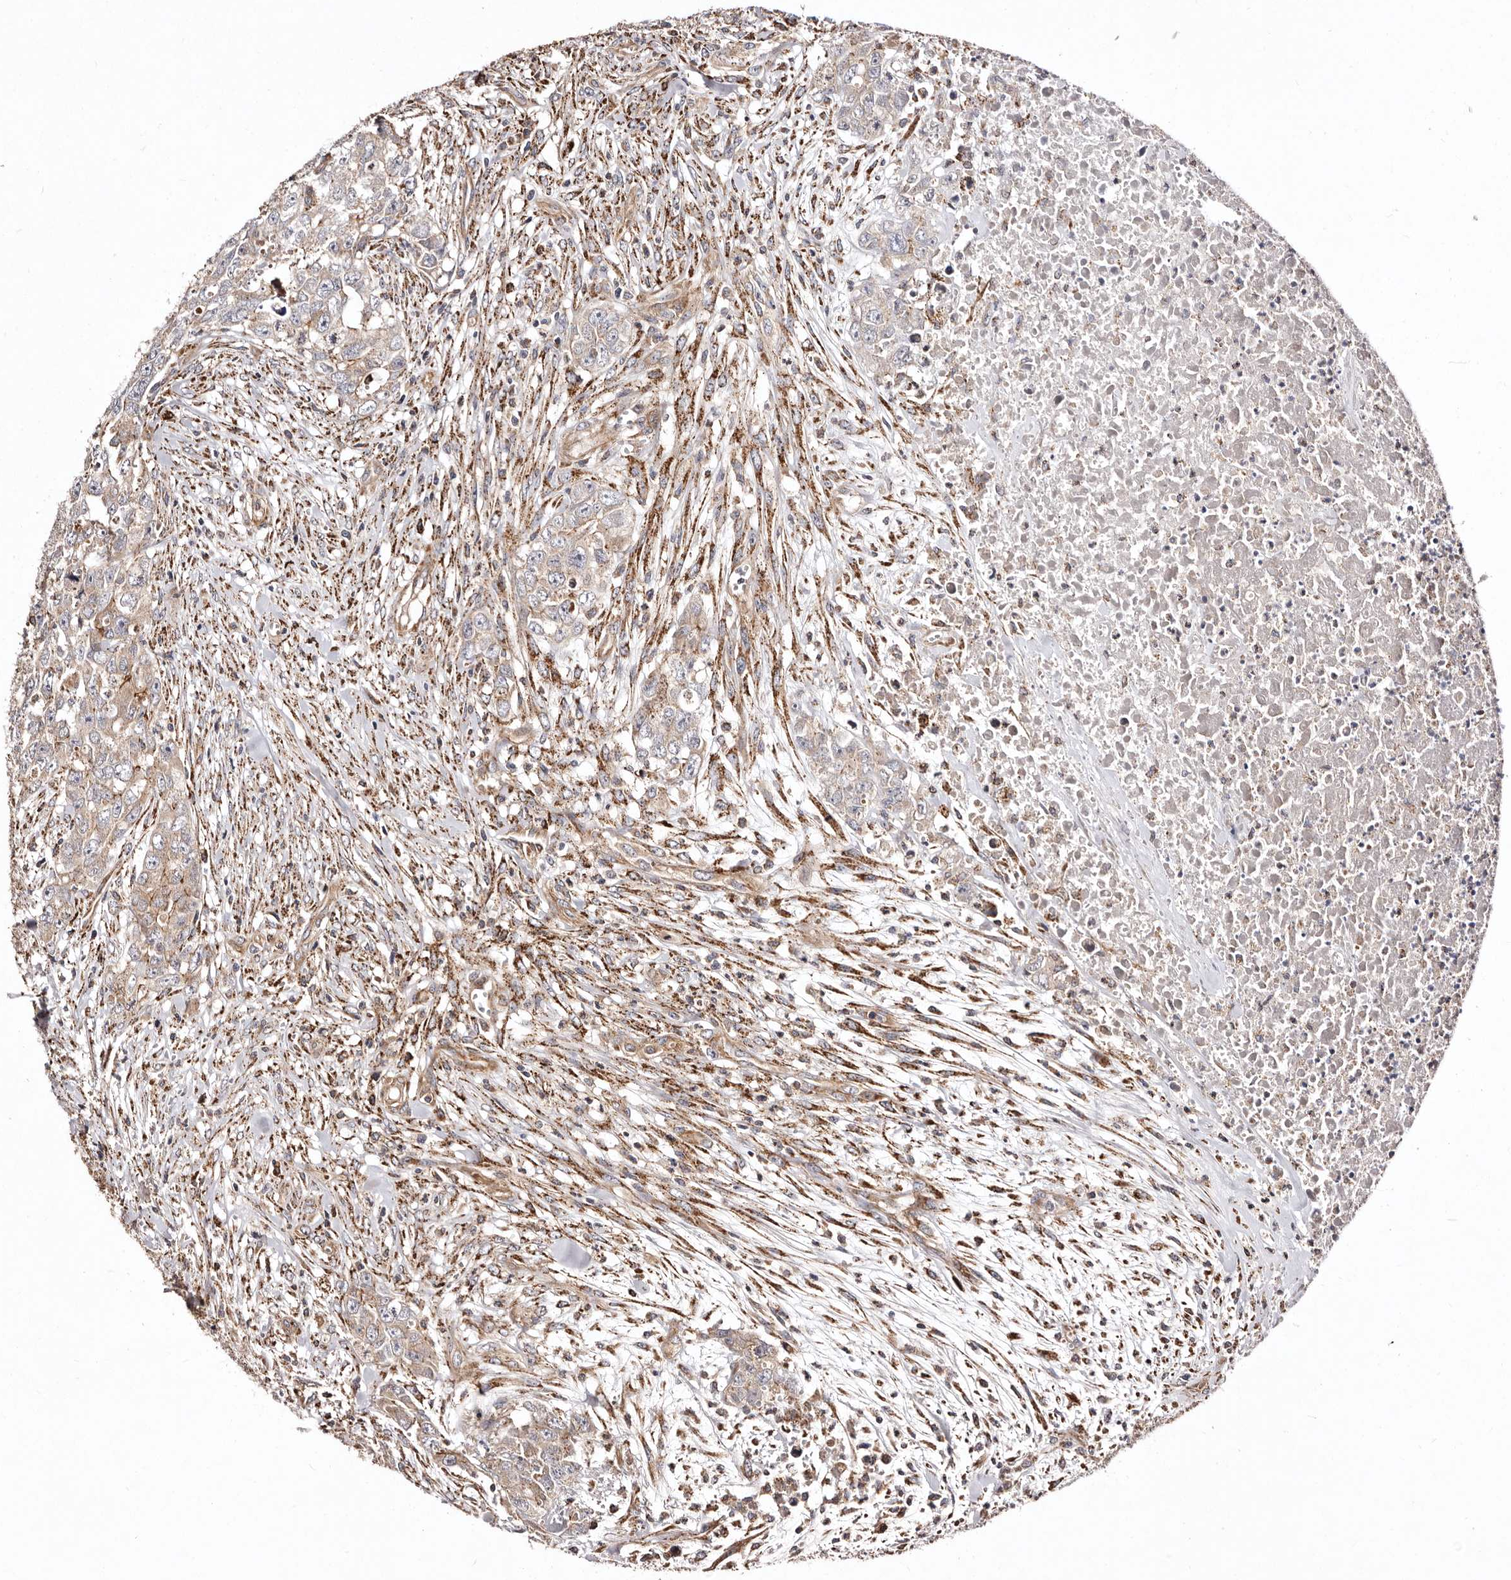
{"staining": {"intensity": "weak", "quantity": "25%-75%", "location": "cytoplasmic/membranous"}, "tissue": "testis cancer", "cell_type": "Tumor cells", "image_type": "cancer", "snomed": [{"axis": "morphology", "description": "Carcinoma, Embryonal, NOS"}, {"axis": "topography", "description": "Testis"}], "caption": "Testis cancer was stained to show a protein in brown. There is low levels of weak cytoplasmic/membranous positivity in approximately 25%-75% of tumor cells. Using DAB (3,3'-diaminobenzidine) (brown) and hematoxylin (blue) stains, captured at high magnification using brightfield microscopy.", "gene": "LUZP1", "patient": {"sex": "male", "age": 28}}